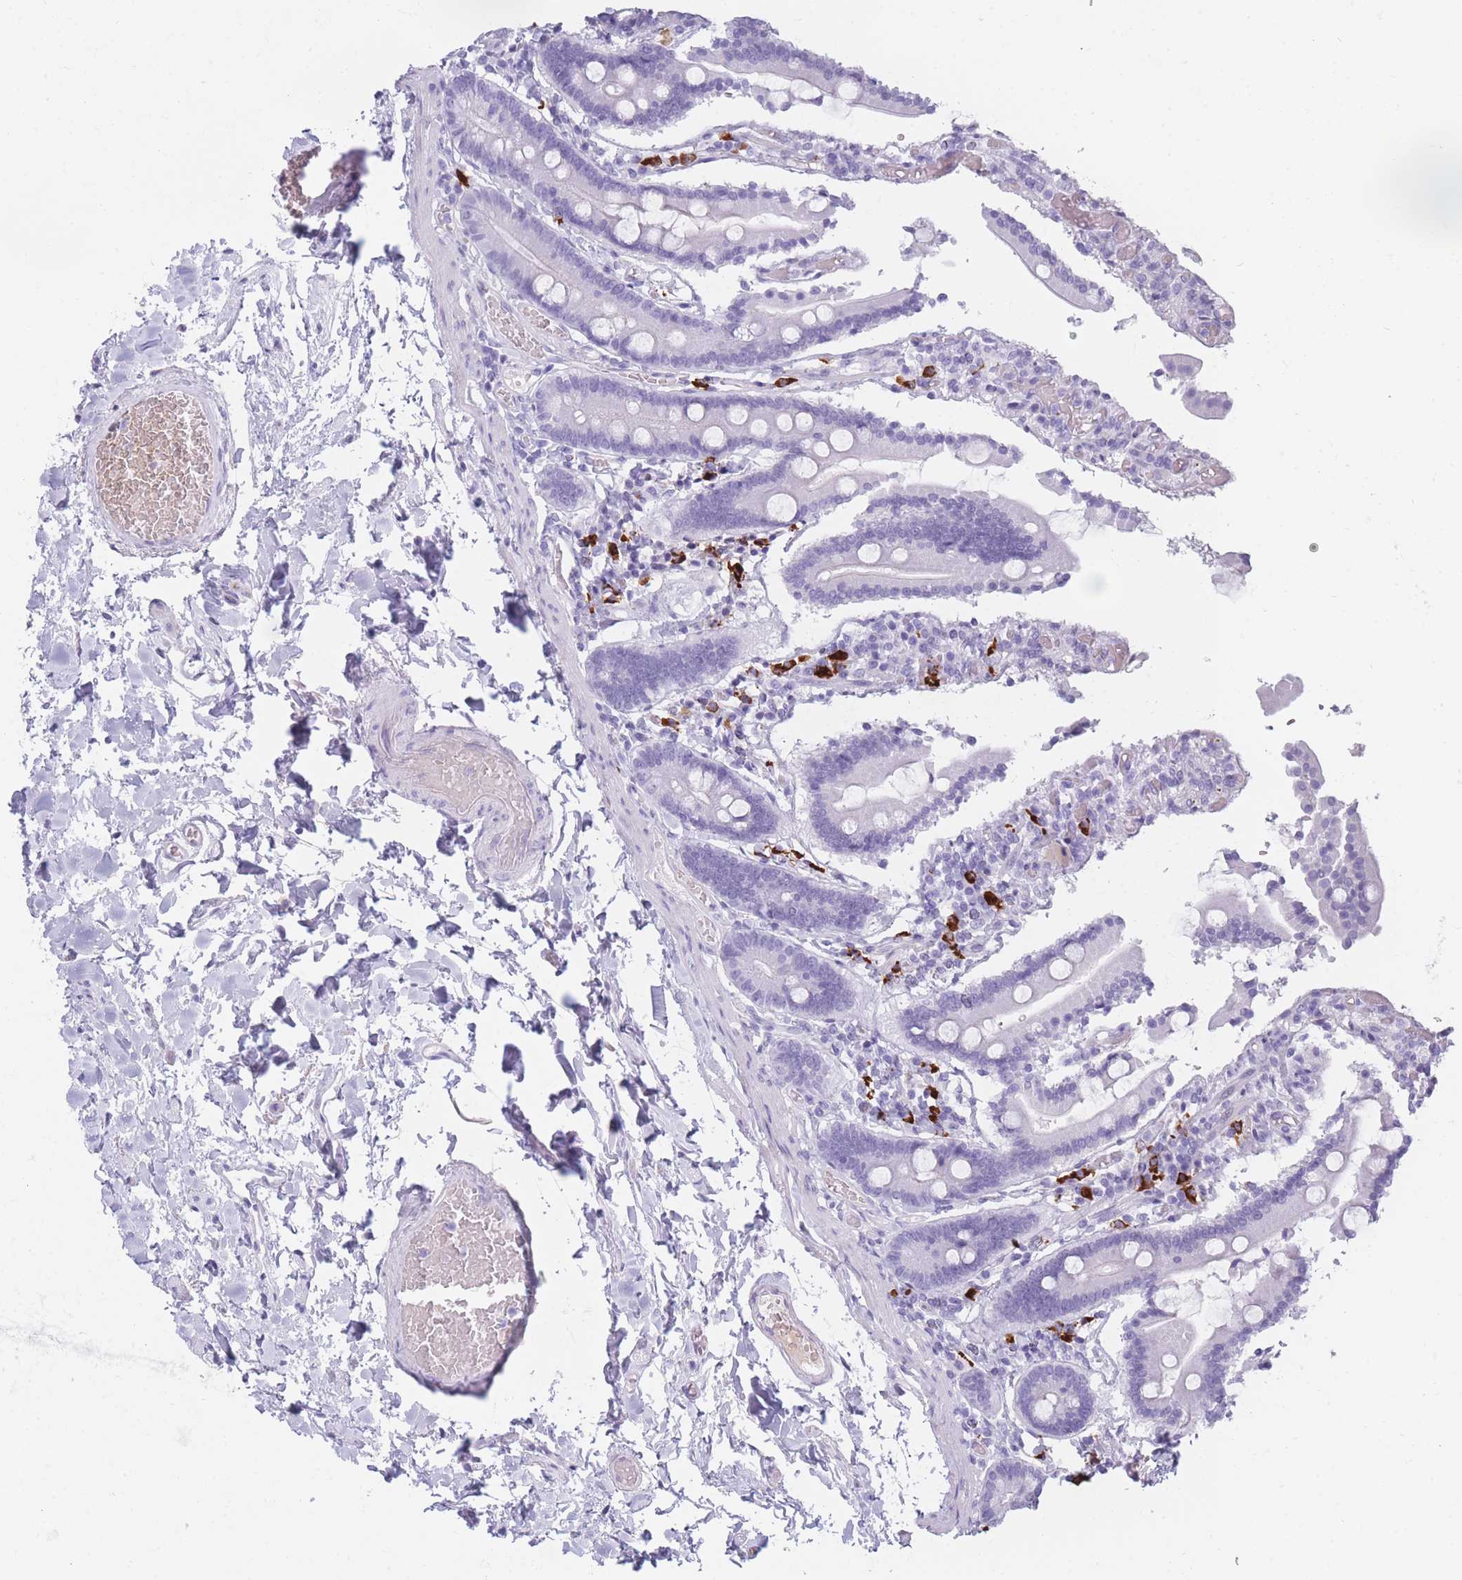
{"staining": {"intensity": "negative", "quantity": "none", "location": "none"}, "tissue": "duodenum", "cell_type": "Glandular cells", "image_type": "normal", "snomed": [{"axis": "morphology", "description": "Normal tissue, NOS"}, {"axis": "topography", "description": "Duodenum"}], "caption": "This is an immunohistochemistry photomicrograph of benign human duodenum. There is no expression in glandular cells.", "gene": "TNFSF11", "patient": {"sex": "male", "age": 55}}